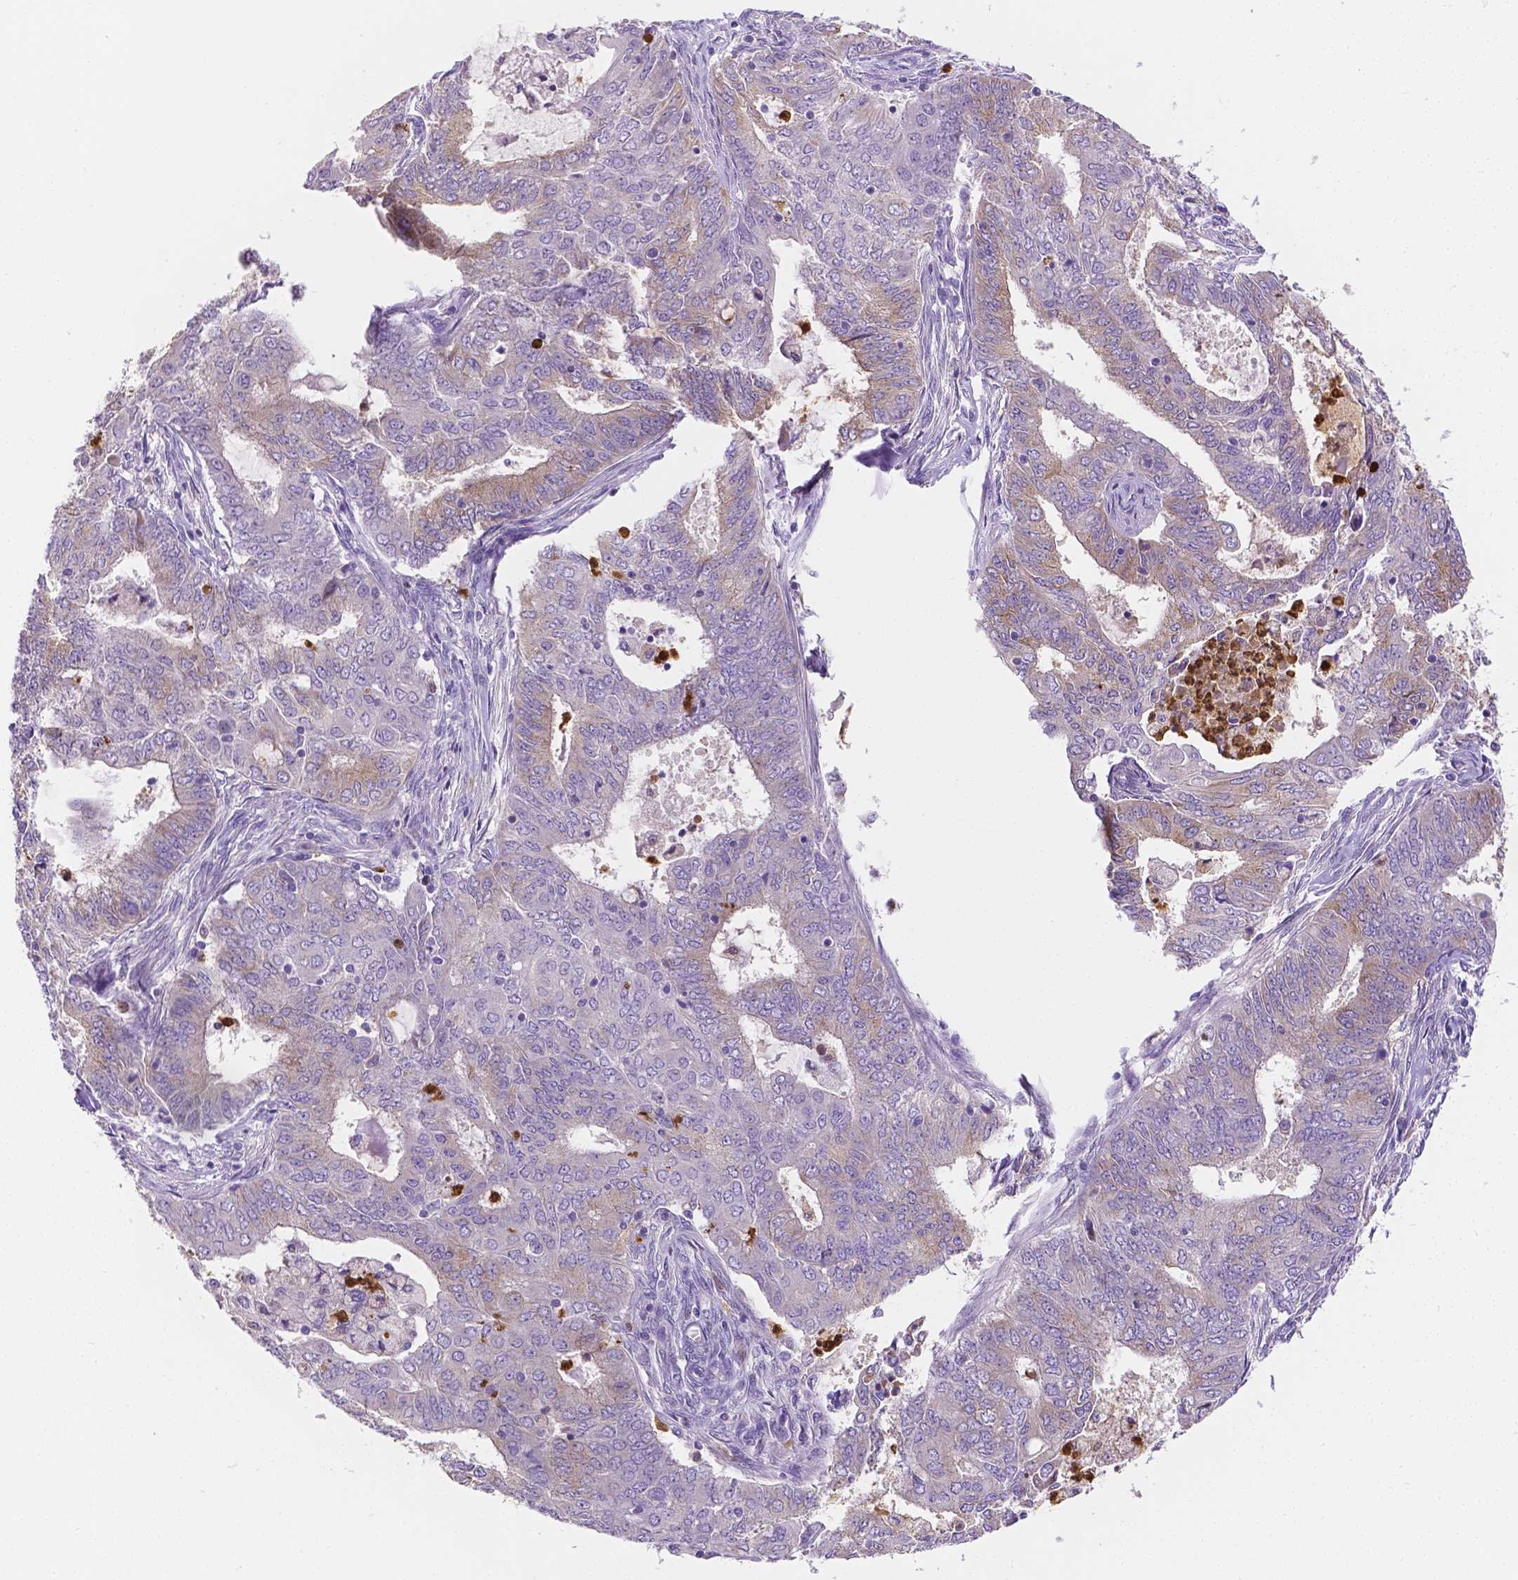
{"staining": {"intensity": "negative", "quantity": "none", "location": "none"}, "tissue": "endometrial cancer", "cell_type": "Tumor cells", "image_type": "cancer", "snomed": [{"axis": "morphology", "description": "Adenocarcinoma, NOS"}, {"axis": "topography", "description": "Endometrium"}], "caption": "The immunohistochemistry micrograph has no significant expression in tumor cells of endometrial cancer tissue.", "gene": "ZNRD2", "patient": {"sex": "female", "age": 62}}